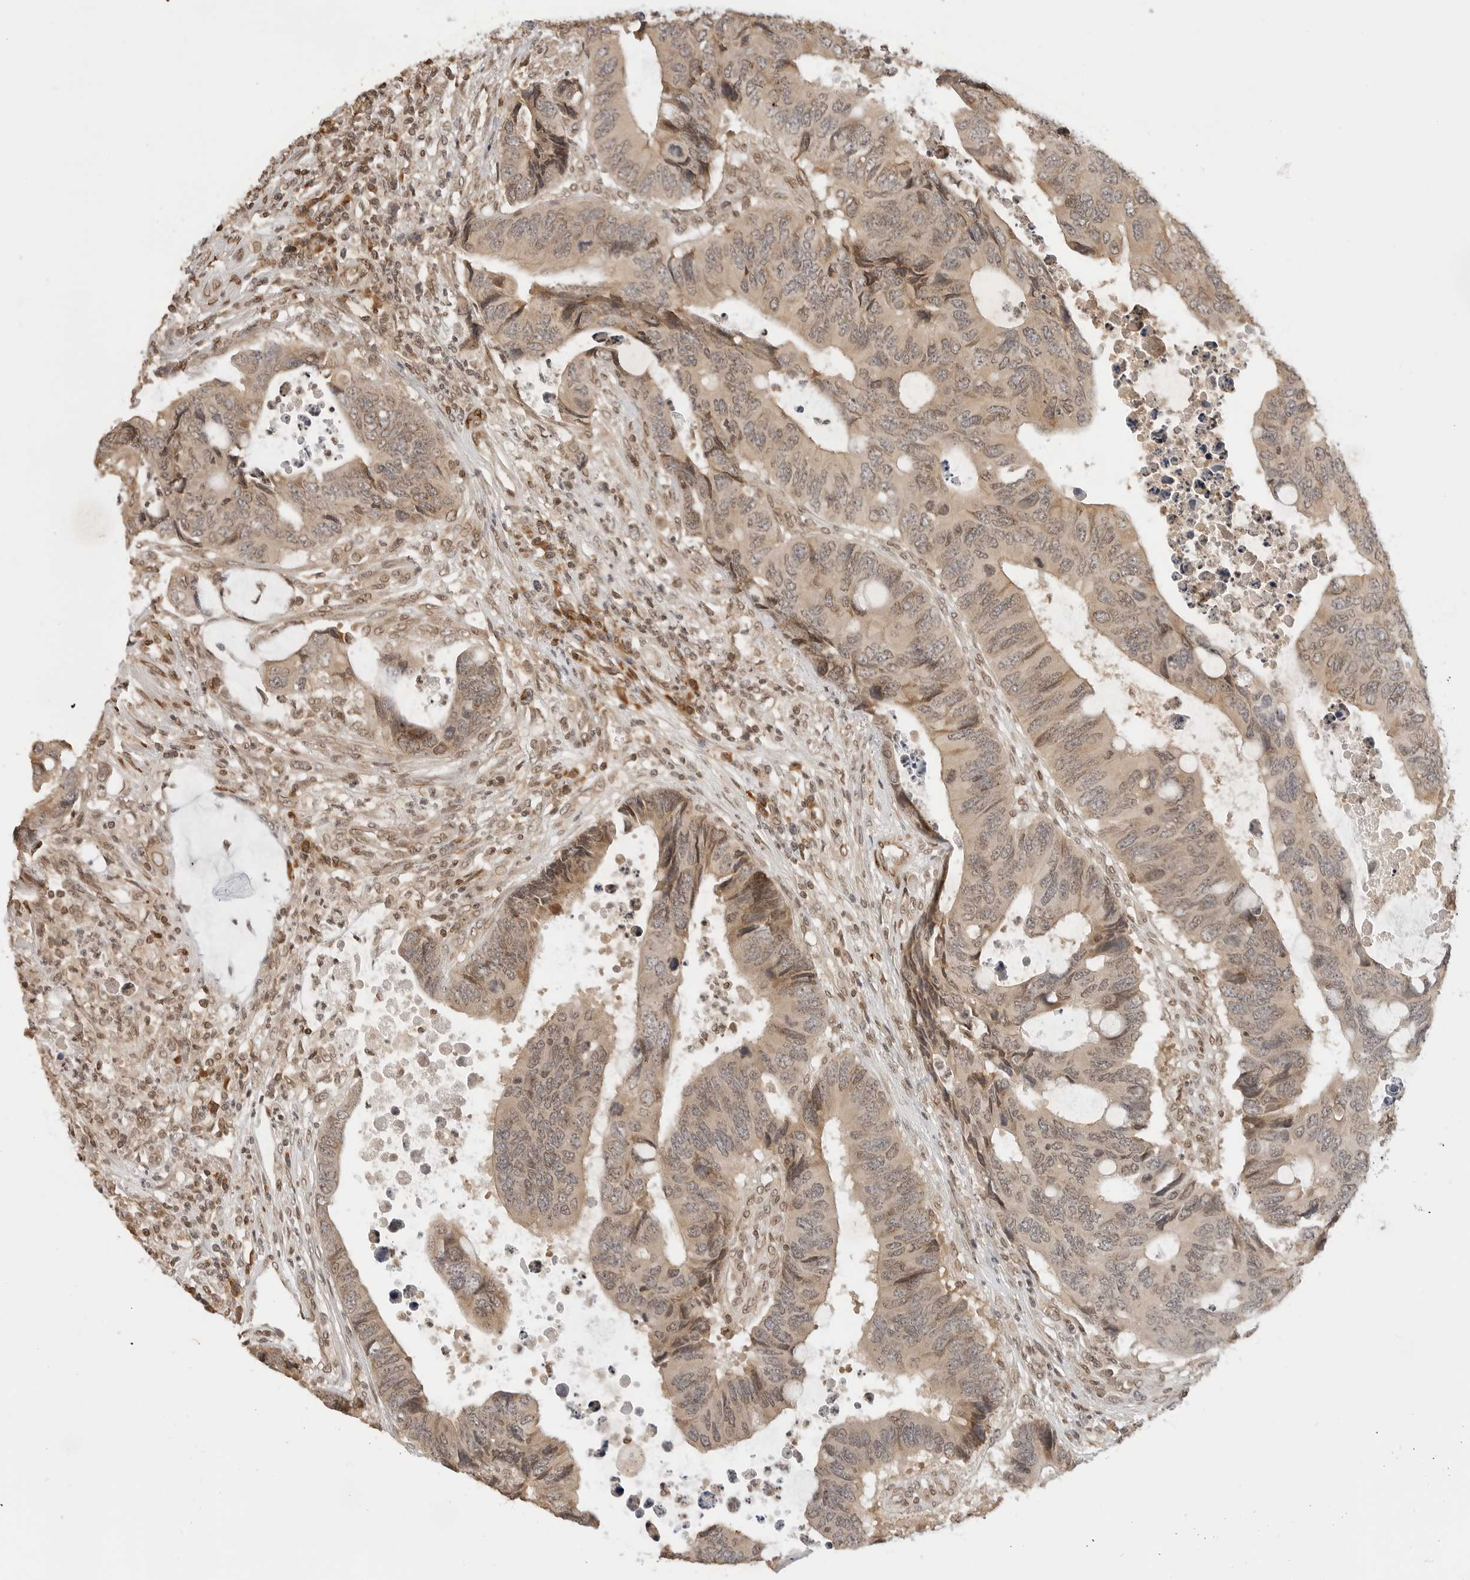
{"staining": {"intensity": "moderate", "quantity": ">75%", "location": "cytoplasmic/membranous,nuclear"}, "tissue": "colorectal cancer", "cell_type": "Tumor cells", "image_type": "cancer", "snomed": [{"axis": "morphology", "description": "Adenocarcinoma, NOS"}, {"axis": "topography", "description": "Rectum"}], "caption": "Immunohistochemical staining of colorectal cancer (adenocarcinoma) reveals medium levels of moderate cytoplasmic/membranous and nuclear expression in approximately >75% of tumor cells.", "gene": "POLH", "patient": {"sex": "male", "age": 84}}